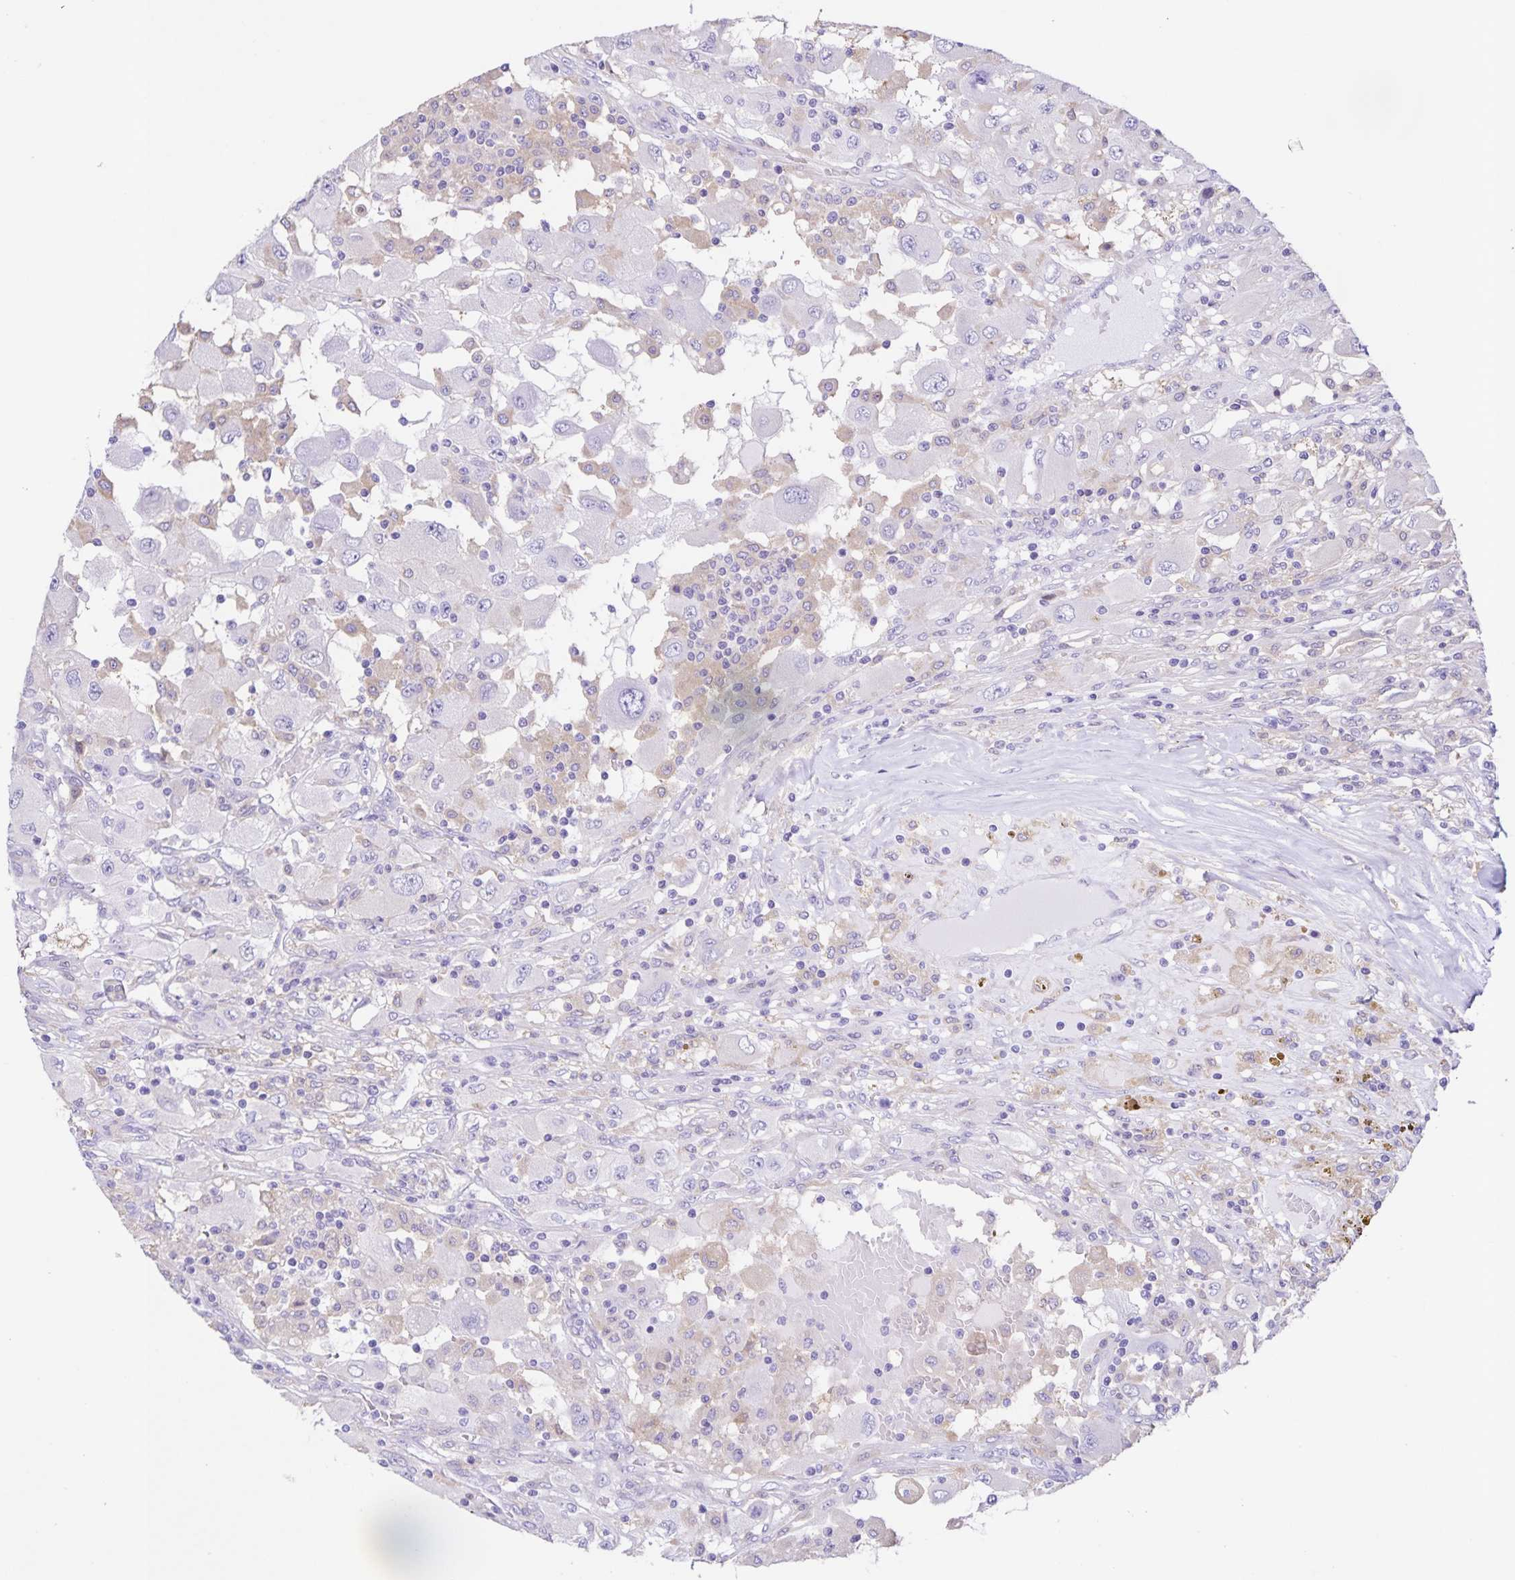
{"staining": {"intensity": "negative", "quantity": "none", "location": "none"}, "tissue": "renal cancer", "cell_type": "Tumor cells", "image_type": "cancer", "snomed": [{"axis": "morphology", "description": "Adenocarcinoma, NOS"}, {"axis": "topography", "description": "Kidney"}], "caption": "The IHC micrograph has no significant positivity in tumor cells of renal cancer tissue.", "gene": "BOLL", "patient": {"sex": "female", "age": 67}}